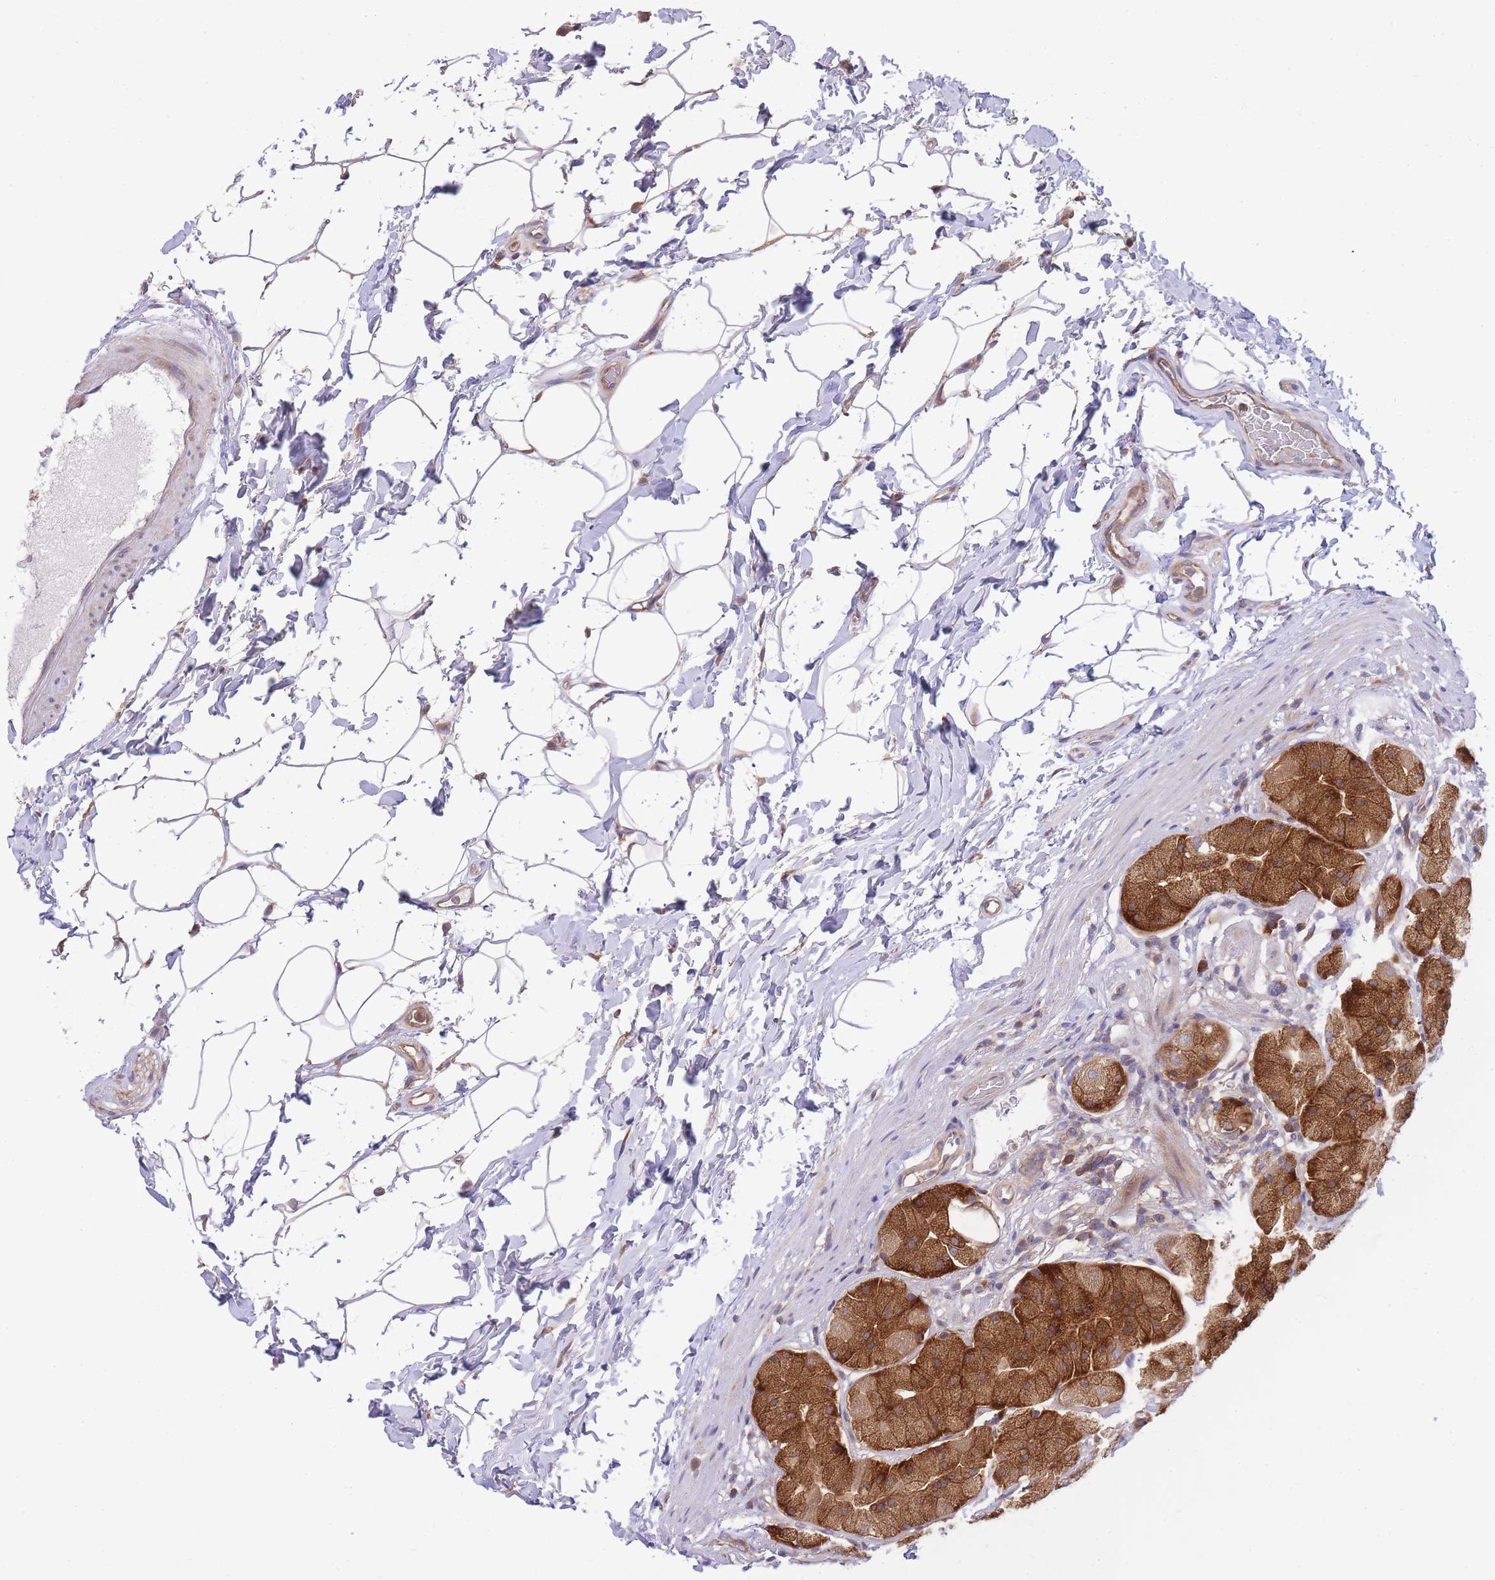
{"staining": {"intensity": "strong", "quantity": "25%-75%", "location": "cytoplasmic/membranous"}, "tissue": "stomach", "cell_type": "Glandular cells", "image_type": "normal", "snomed": [{"axis": "morphology", "description": "Normal tissue, NOS"}, {"axis": "topography", "description": "Stomach"}], "caption": "Normal stomach was stained to show a protein in brown. There is high levels of strong cytoplasmic/membranous staining in about 25%-75% of glandular cells.", "gene": "EIF2B2", "patient": {"sex": "male", "age": 57}}